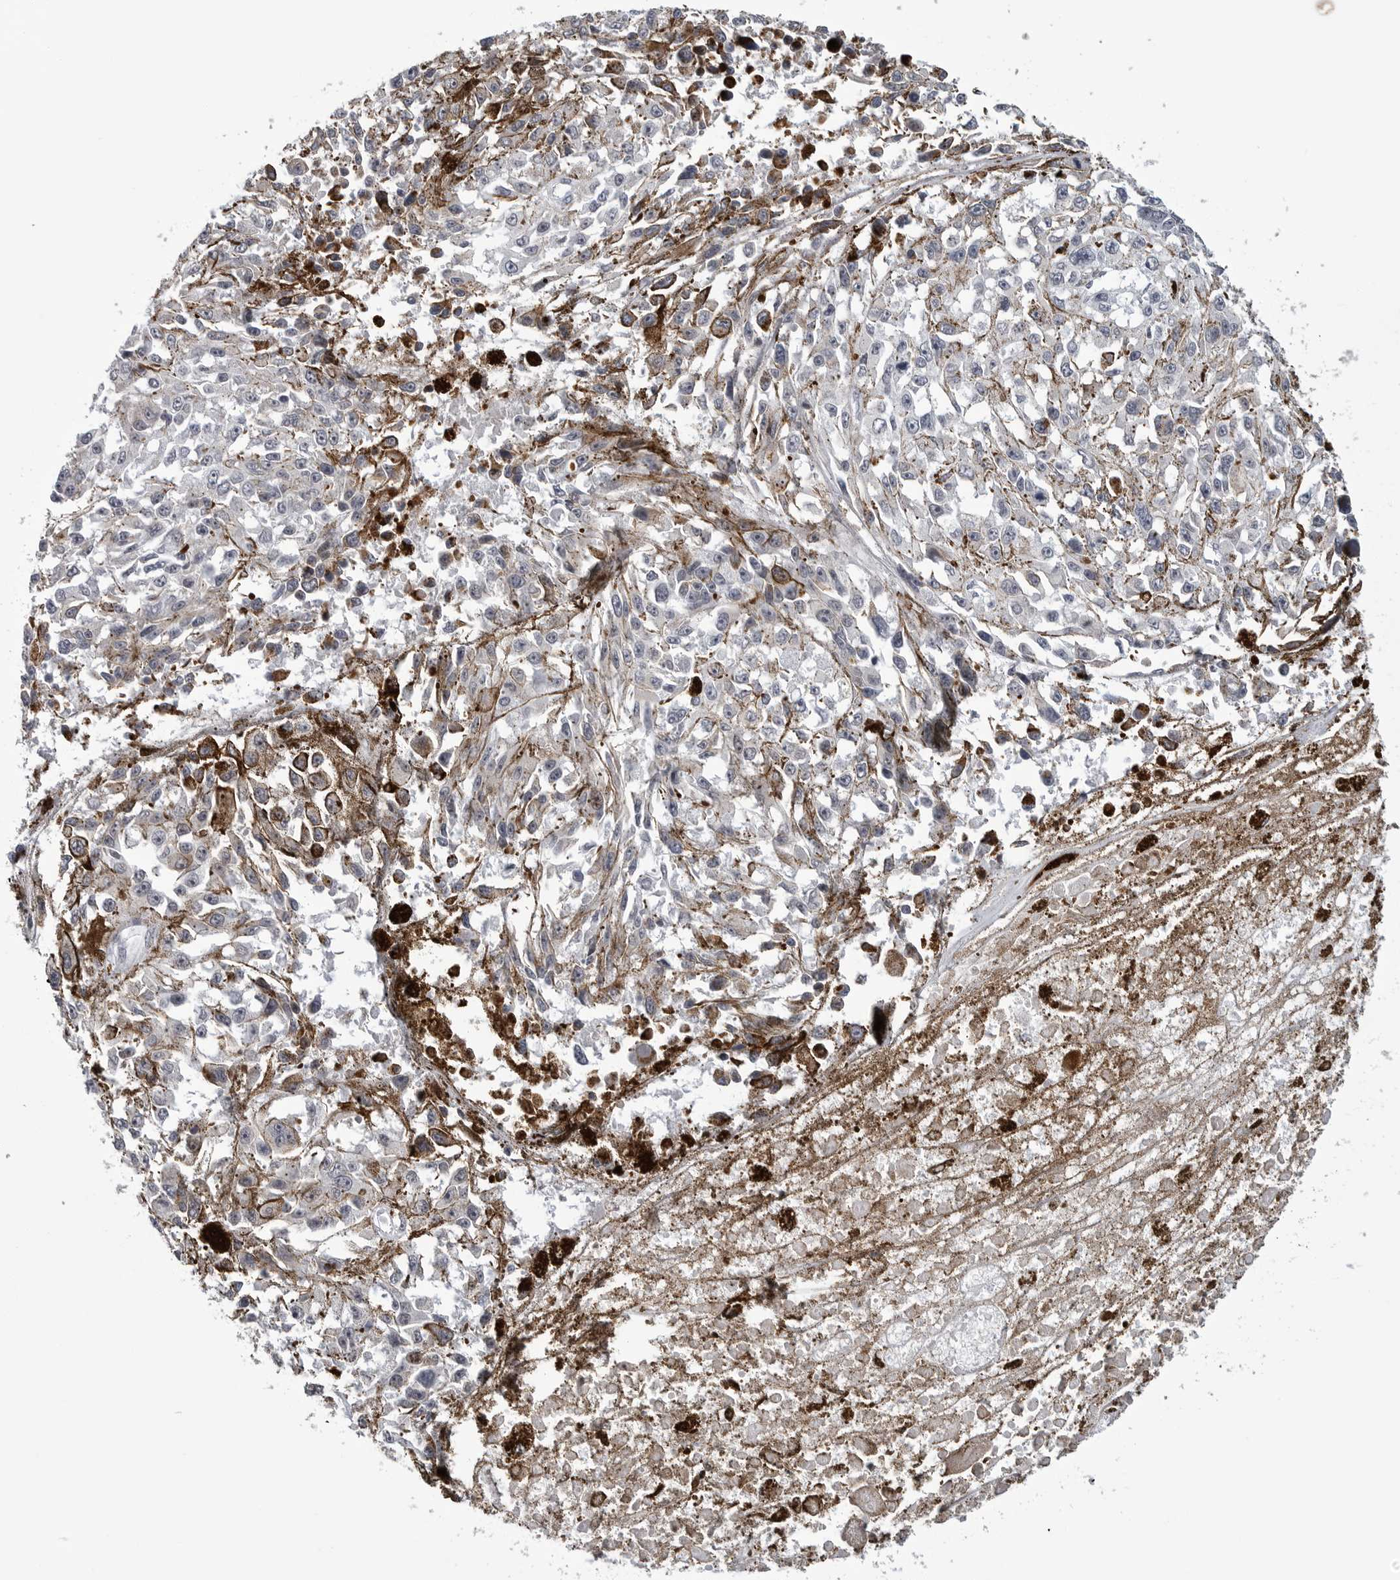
{"staining": {"intensity": "negative", "quantity": "none", "location": "none"}, "tissue": "melanoma", "cell_type": "Tumor cells", "image_type": "cancer", "snomed": [{"axis": "morphology", "description": "Malignant melanoma, Metastatic site"}, {"axis": "topography", "description": "Lymph node"}], "caption": "Human melanoma stained for a protein using immunohistochemistry (IHC) shows no expression in tumor cells.", "gene": "CDK20", "patient": {"sex": "male", "age": 59}}